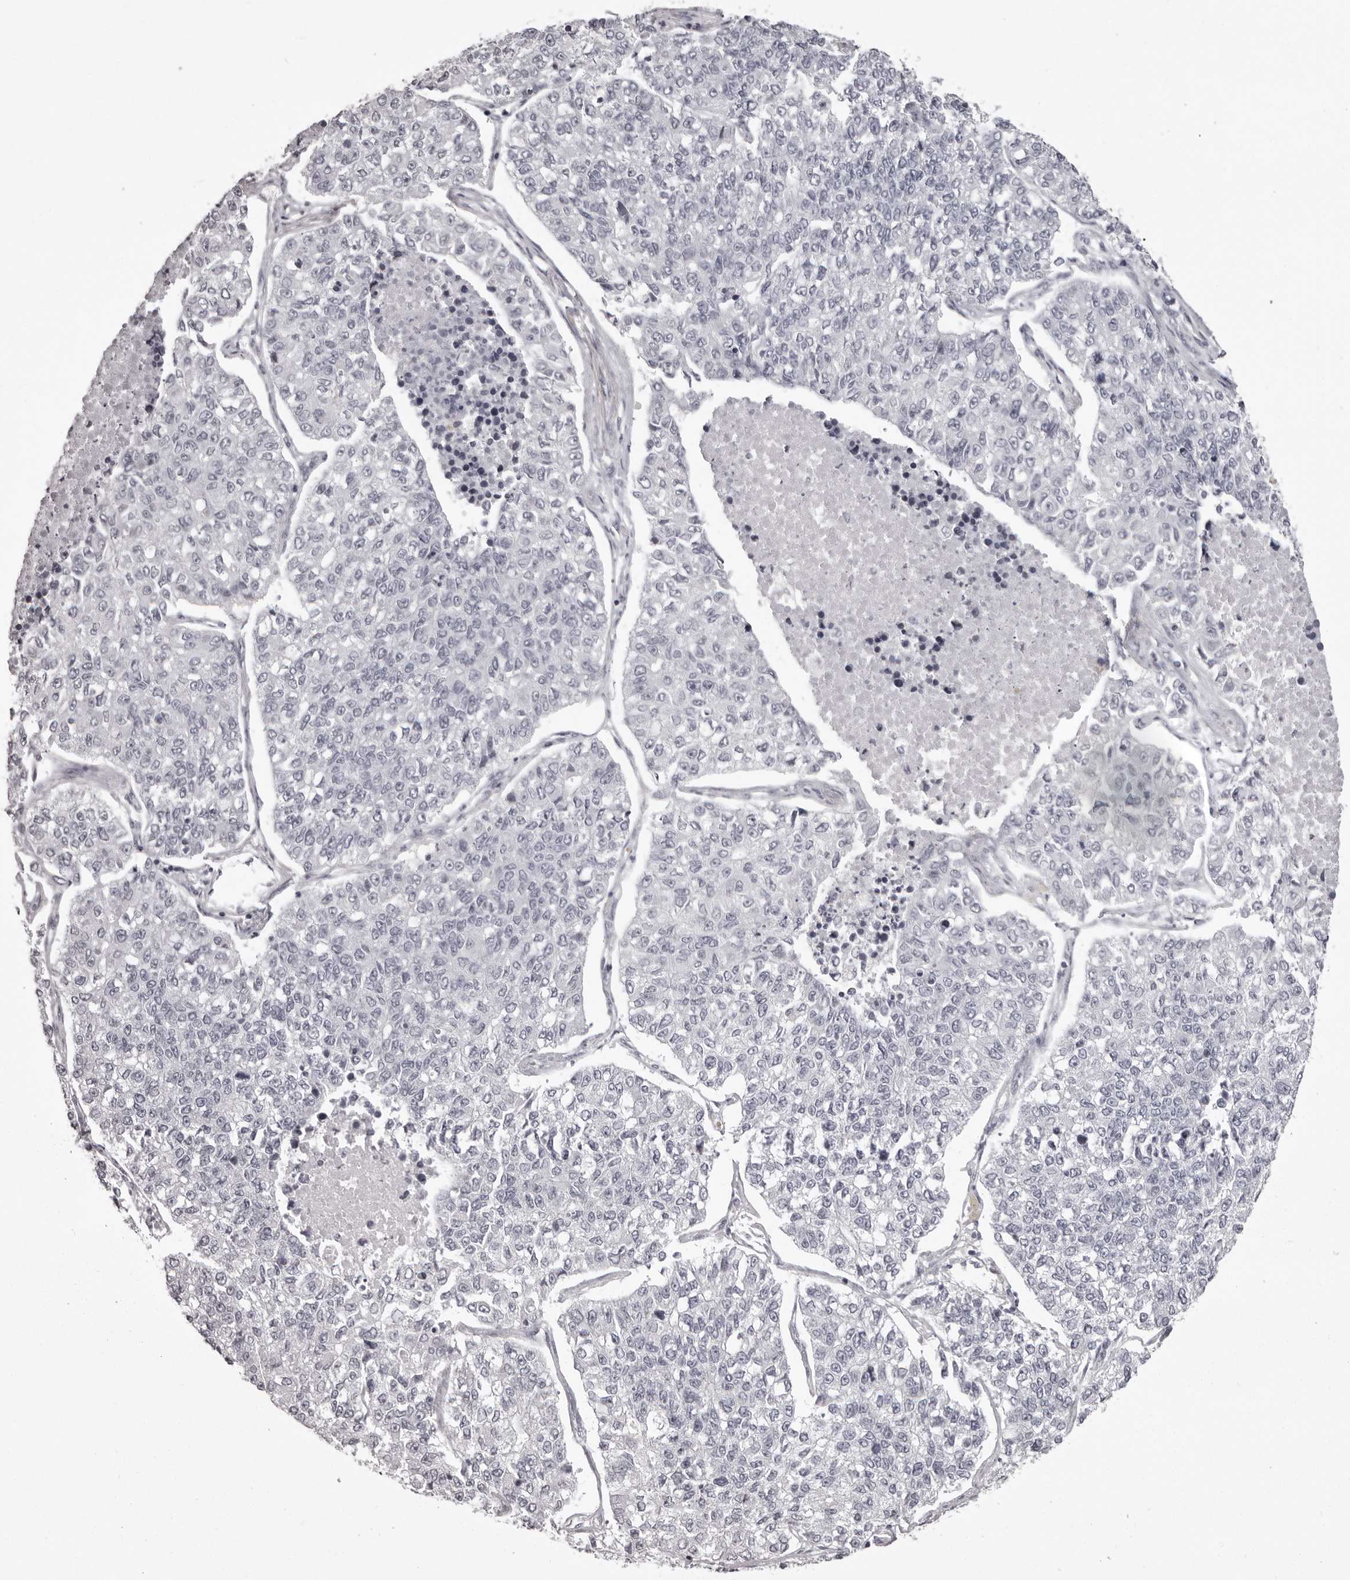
{"staining": {"intensity": "negative", "quantity": "none", "location": "none"}, "tissue": "lung cancer", "cell_type": "Tumor cells", "image_type": "cancer", "snomed": [{"axis": "morphology", "description": "Adenocarcinoma, NOS"}, {"axis": "topography", "description": "Lung"}], "caption": "Immunohistochemical staining of lung adenocarcinoma shows no significant staining in tumor cells.", "gene": "C8orf74", "patient": {"sex": "male", "age": 49}}